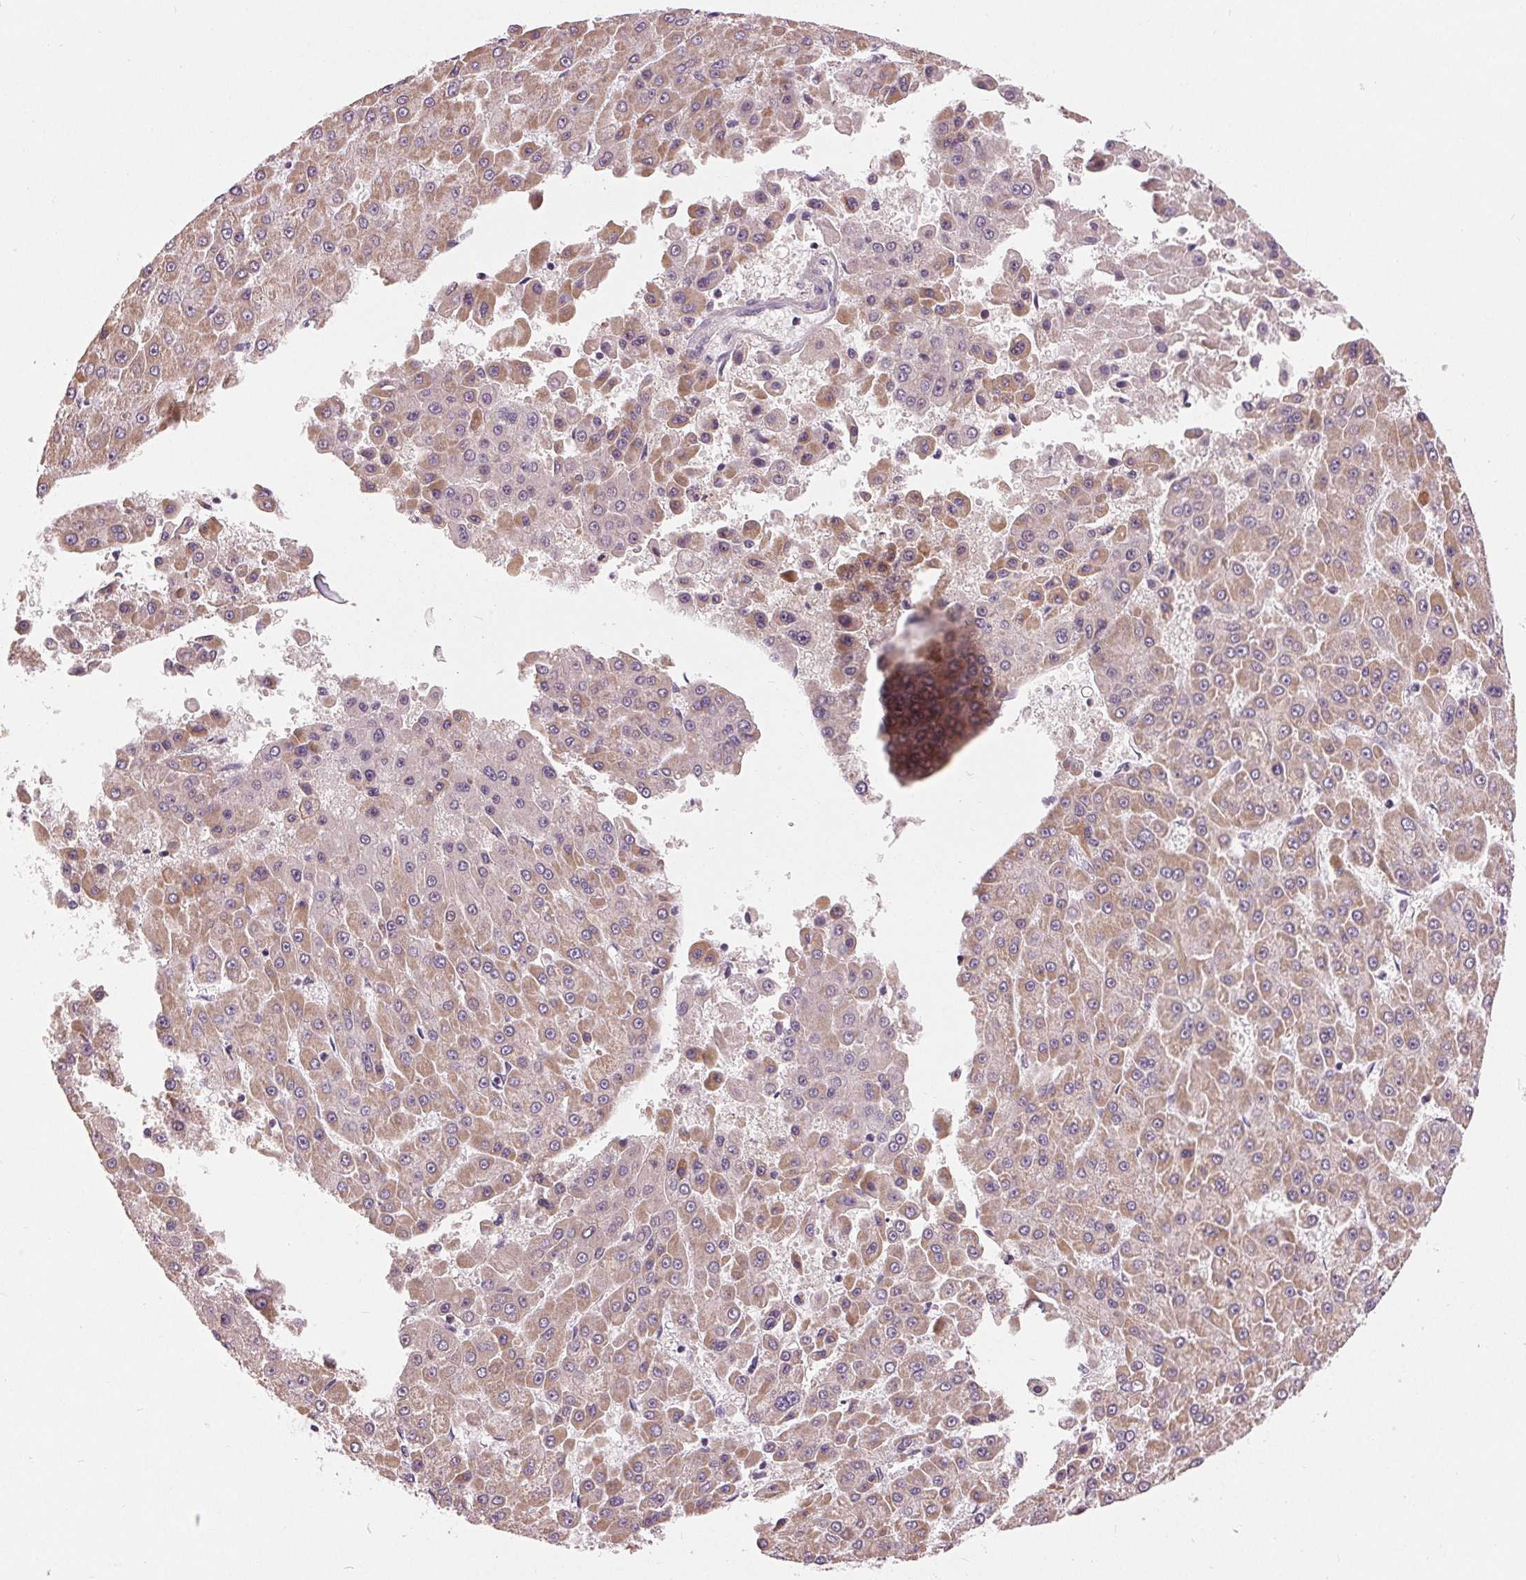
{"staining": {"intensity": "moderate", "quantity": "25%-75%", "location": "cytoplasmic/membranous"}, "tissue": "liver cancer", "cell_type": "Tumor cells", "image_type": "cancer", "snomed": [{"axis": "morphology", "description": "Carcinoma, Hepatocellular, NOS"}, {"axis": "topography", "description": "Liver"}], "caption": "Hepatocellular carcinoma (liver) was stained to show a protein in brown. There is medium levels of moderate cytoplasmic/membranous expression in about 25%-75% of tumor cells. (Brightfield microscopy of DAB IHC at high magnification).", "gene": "ZNF605", "patient": {"sex": "male", "age": 78}}